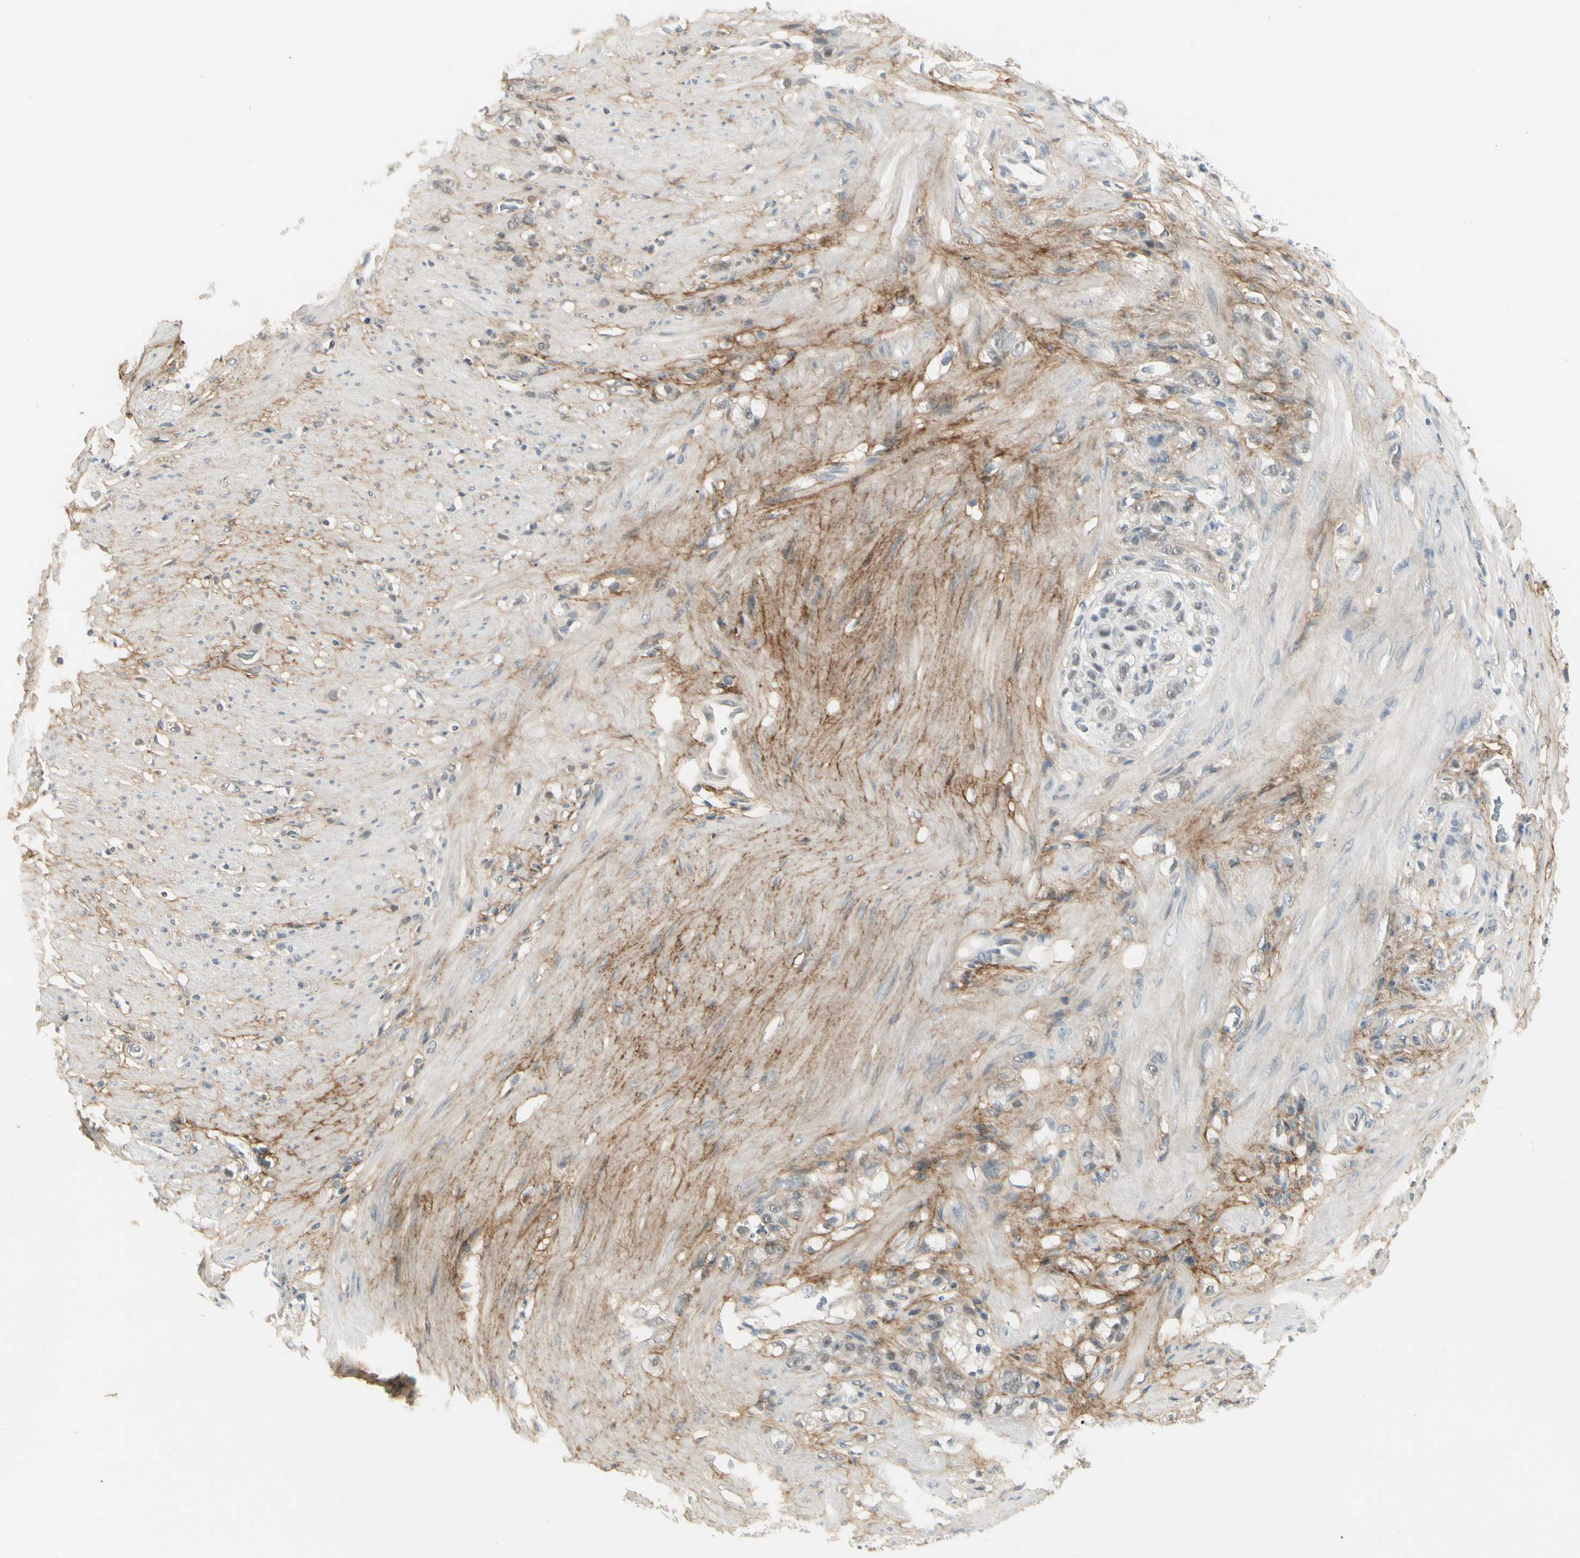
{"staining": {"intensity": "weak", "quantity": ">75%", "location": "cytoplasmic/membranous"}, "tissue": "stomach cancer", "cell_type": "Tumor cells", "image_type": "cancer", "snomed": [{"axis": "morphology", "description": "Adenocarcinoma, NOS"}, {"axis": "topography", "description": "Stomach"}], "caption": "An IHC micrograph of tumor tissue is shown. Protein staining in brown shows weak cytoplasmic/membranous positivity in adenocarcinoma (stomach) within tumor cells.", "gene": "ASPN", "patient": {"sex": "male", "age": 82}}